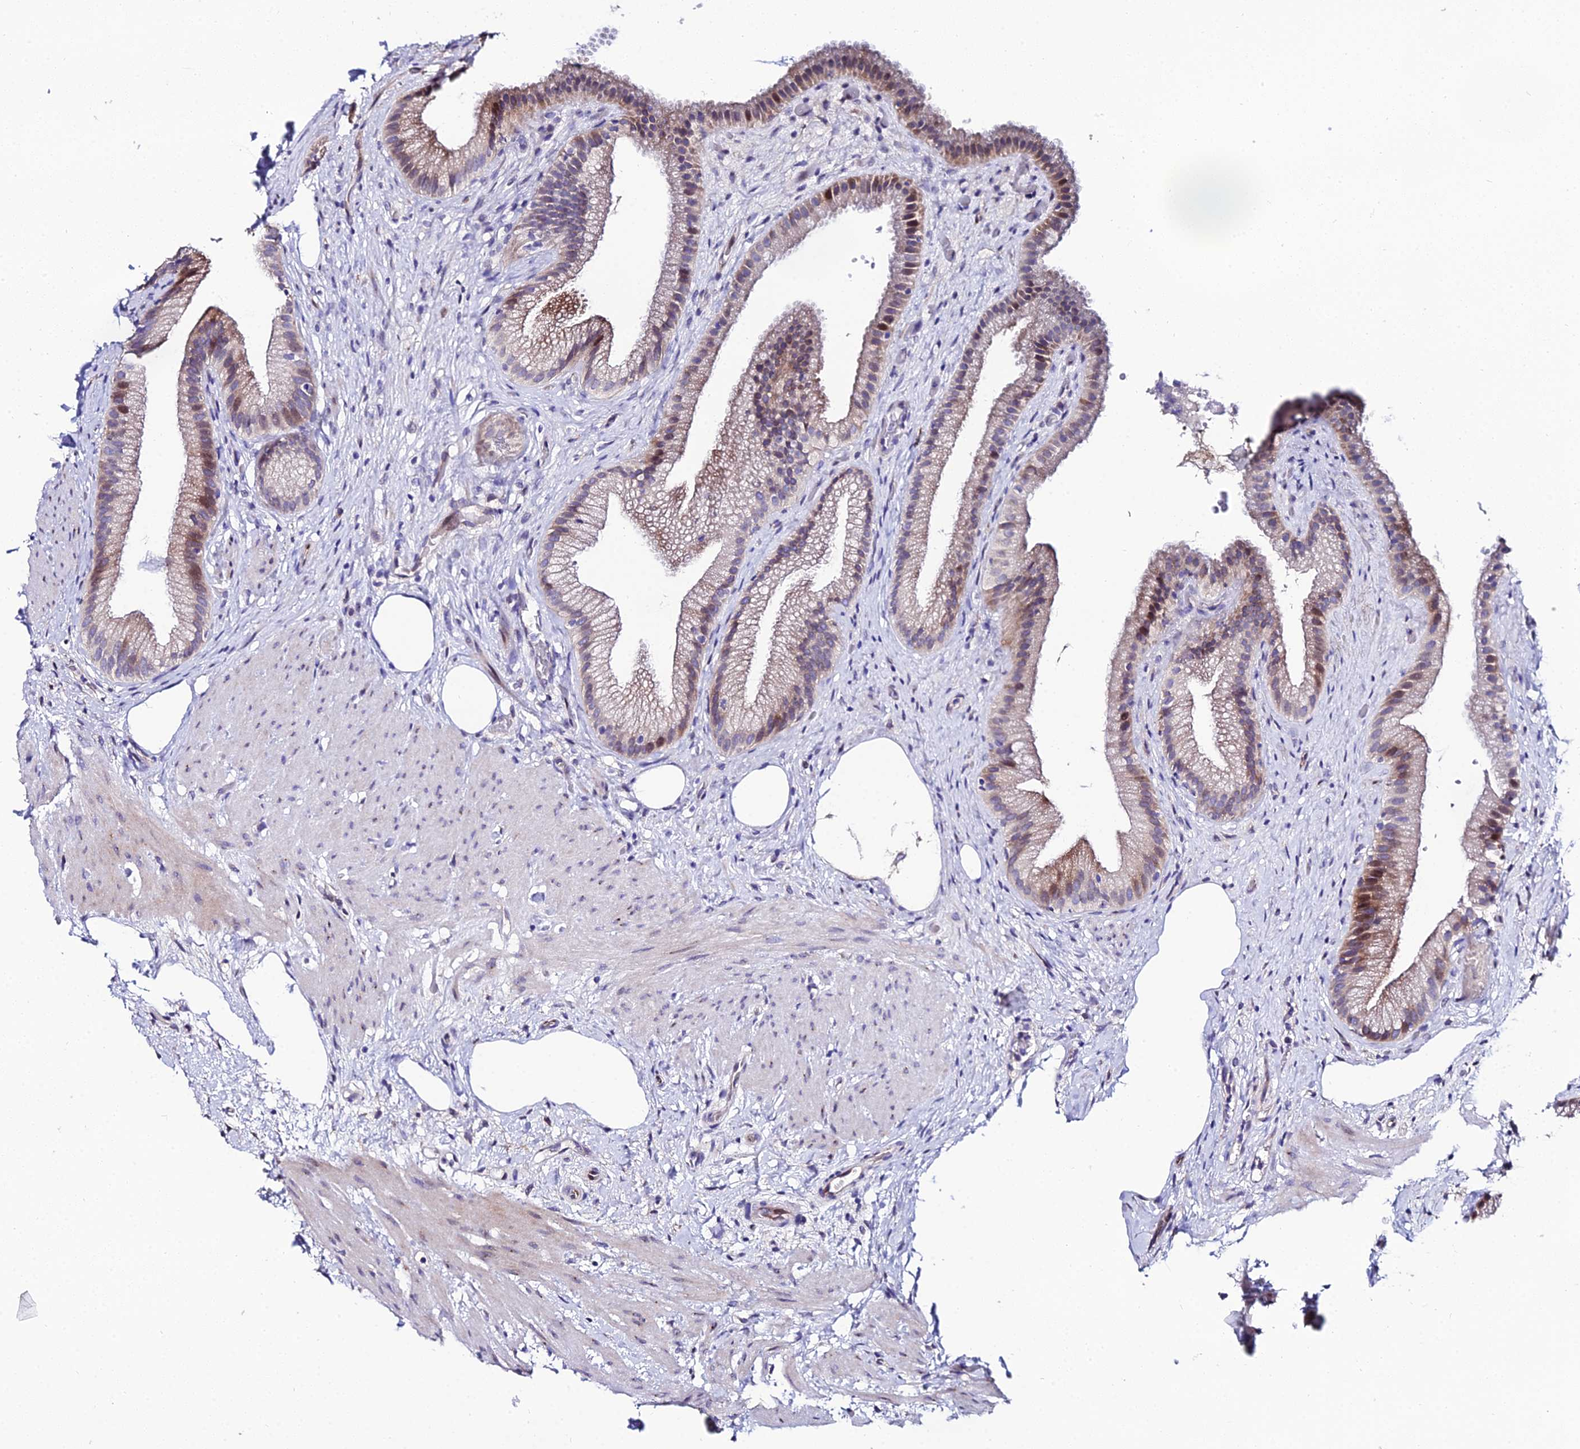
{"staining": {"intensity": "moderate", "quantity": "<25%", "location": "cytoplasmic/membranous,nuclear"}, "tissue": "gallbladder", "cell_type": "Glandular cells", "image_type": "normal", "snomed": [{"axis": "morphology", "description": "Normal tissue, NOS"}, {"axis": "morphology", "description": "Inflammation, NOS"}, {"axis": "topography", "description": "Gallbladder"}], "caption": "The photomicrograph reveals a brown stain indicating the presence of a protein in the cytoplasmic/membranous,nuclear of glandular cells in gallbladder.", "gene": "DDX19A", "patient": {"sex": "male", "age": 51}}